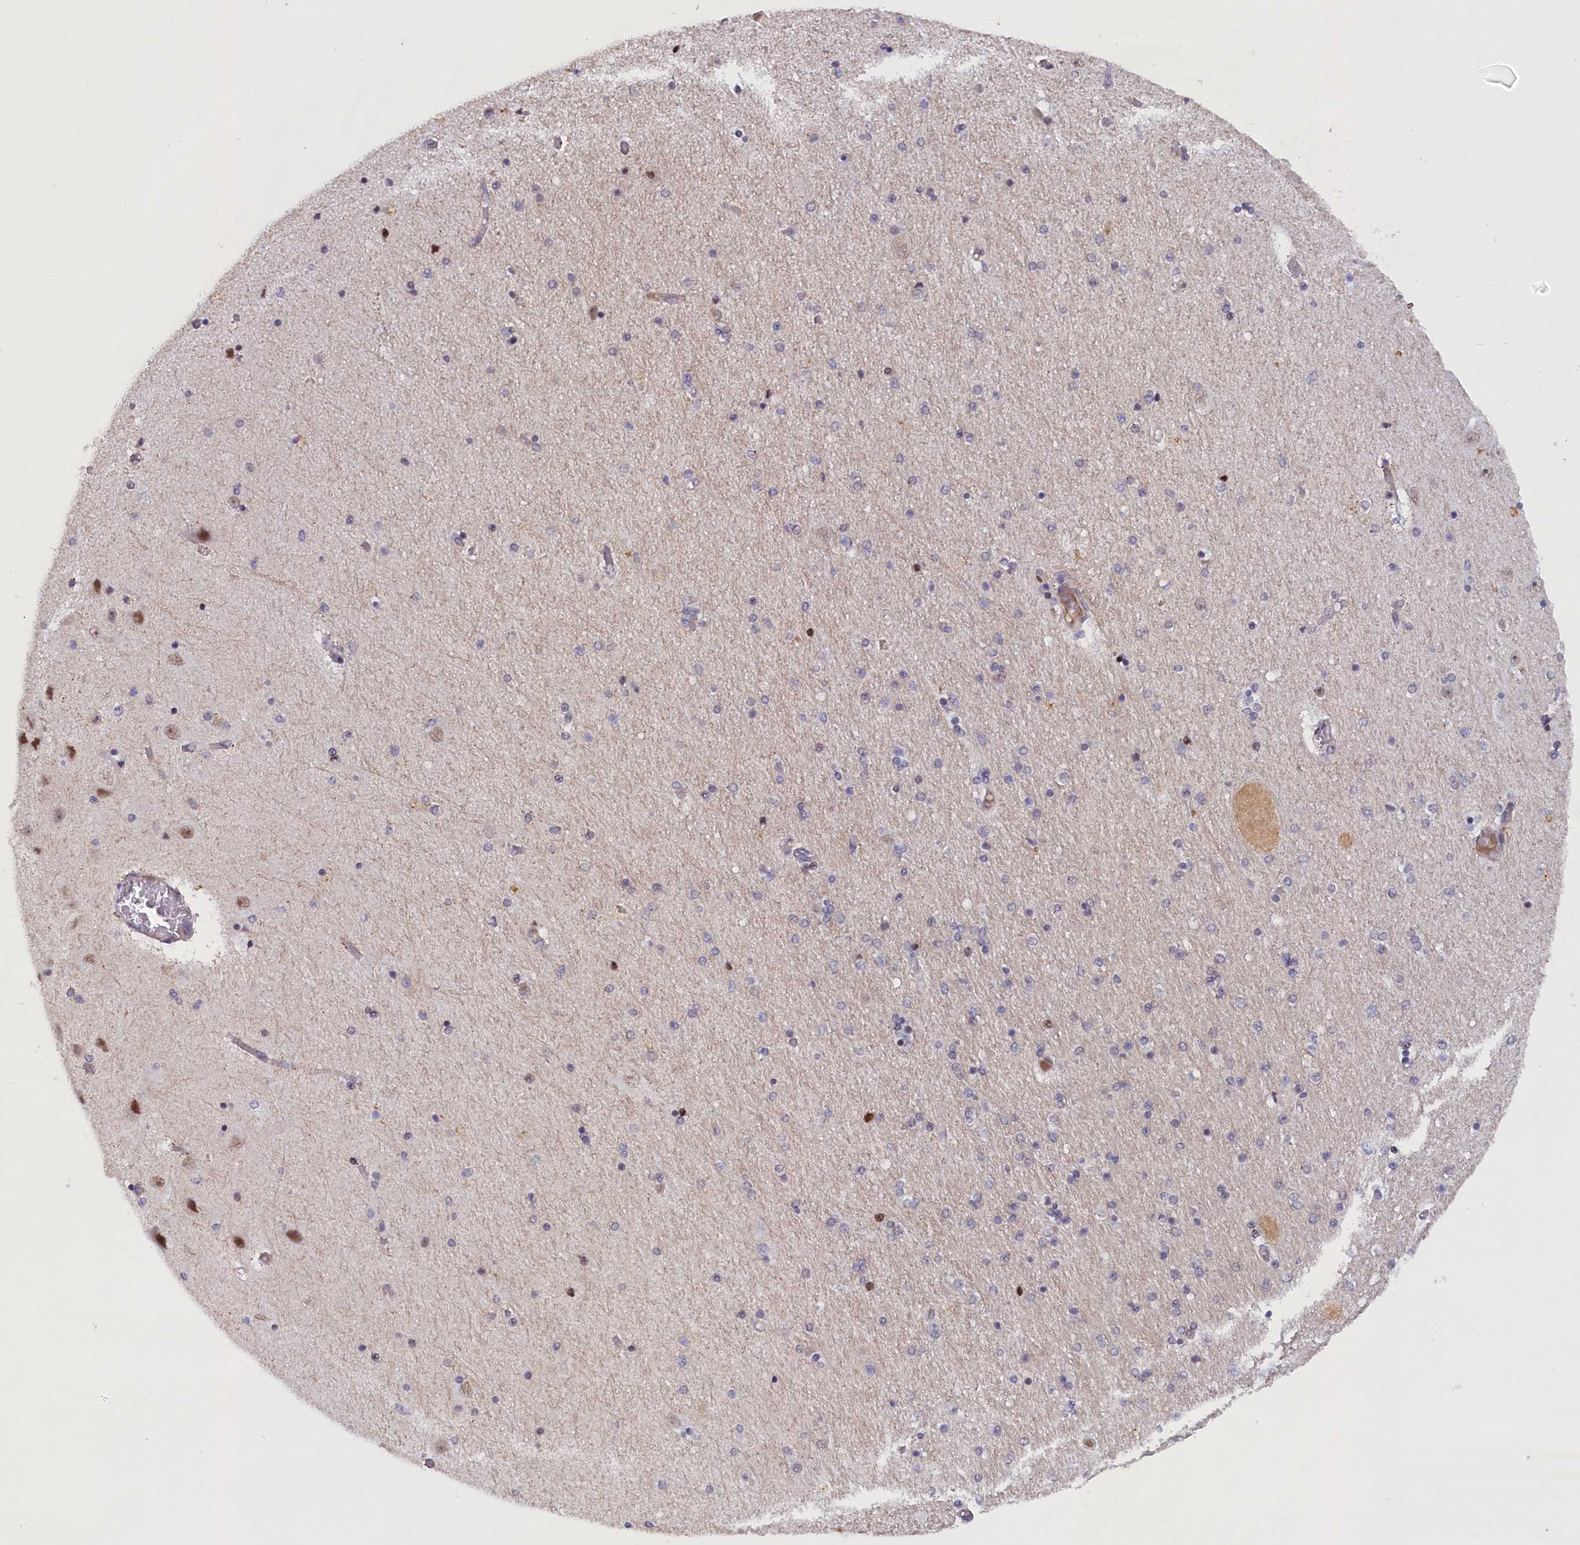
{"staining": {"intensity": "negative", "quantity": "none", "location": "none"}, "tissue": "hippocampus", "cell_type": "Glial cells", "image_type": "normal", "snomed": [{"axis": "morphology", "description": "Normal tissue, NOS"}, {"axis": "topography", "description": "Hippocampus"}], "caption": "This is an IHC image of unremarkable human hippocampus. There is no positivity in glial cells.", "gene": "IGFALS", "patient": {"sex": "female", "age": 54}}